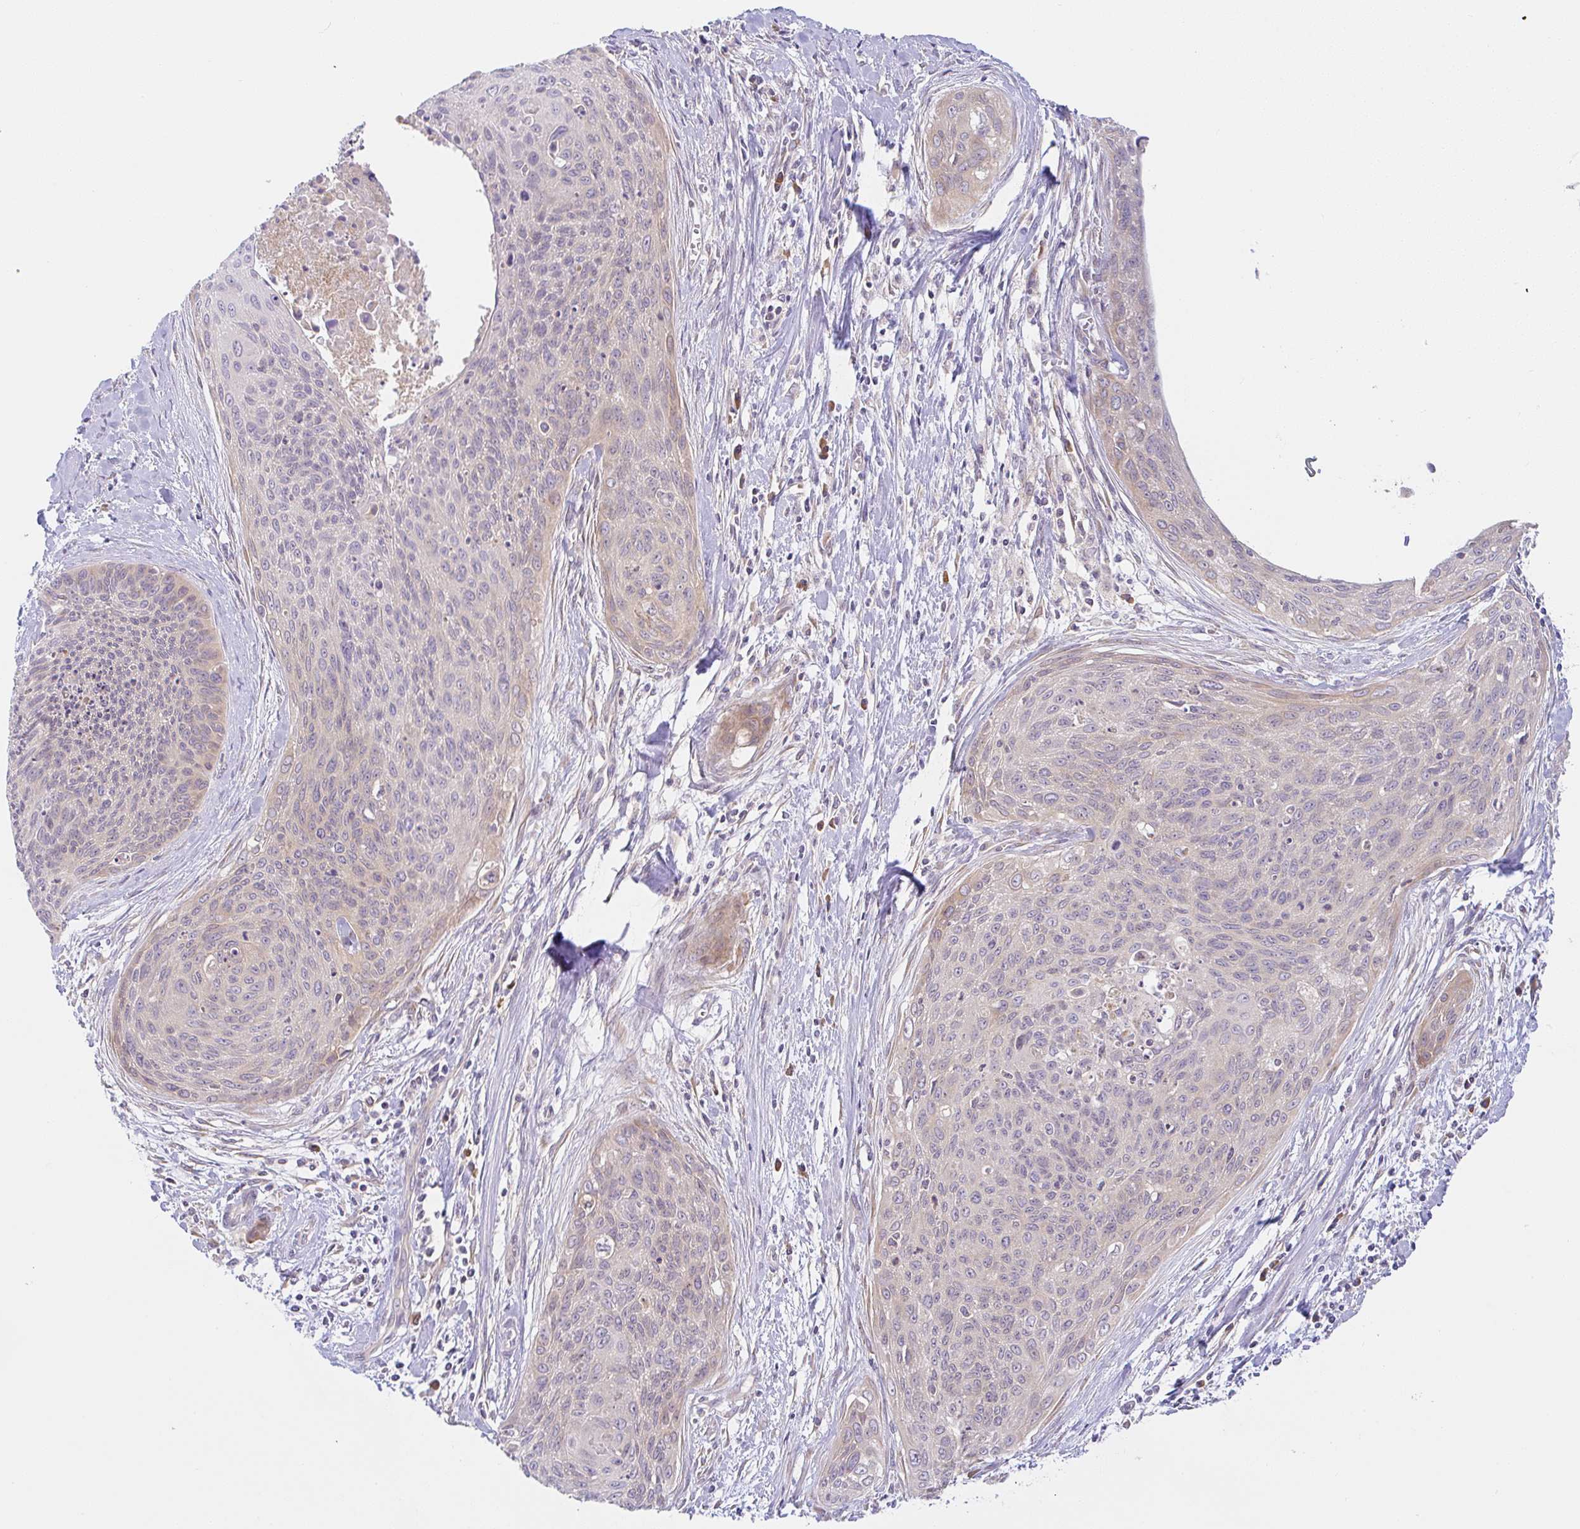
{"staining": {"intensity": "weak", "quantity": "<25%", "location": "cytoplasmic/membranous"}, "tissue": "cervical cancer", "cell_type": "Tumor cells", "image_type": "cancer", "snomed": [{"axis": "morphology", "description": "Squamous cell carcinoma, NOS"}, {"axis": "topography", "description": "Cervix"}], "caption": "Tumor cells show no significant staining in squamous cell carcinoma (cervical).", "gene": "DERL2", "patient": {"sex": "female", "age": 55}}